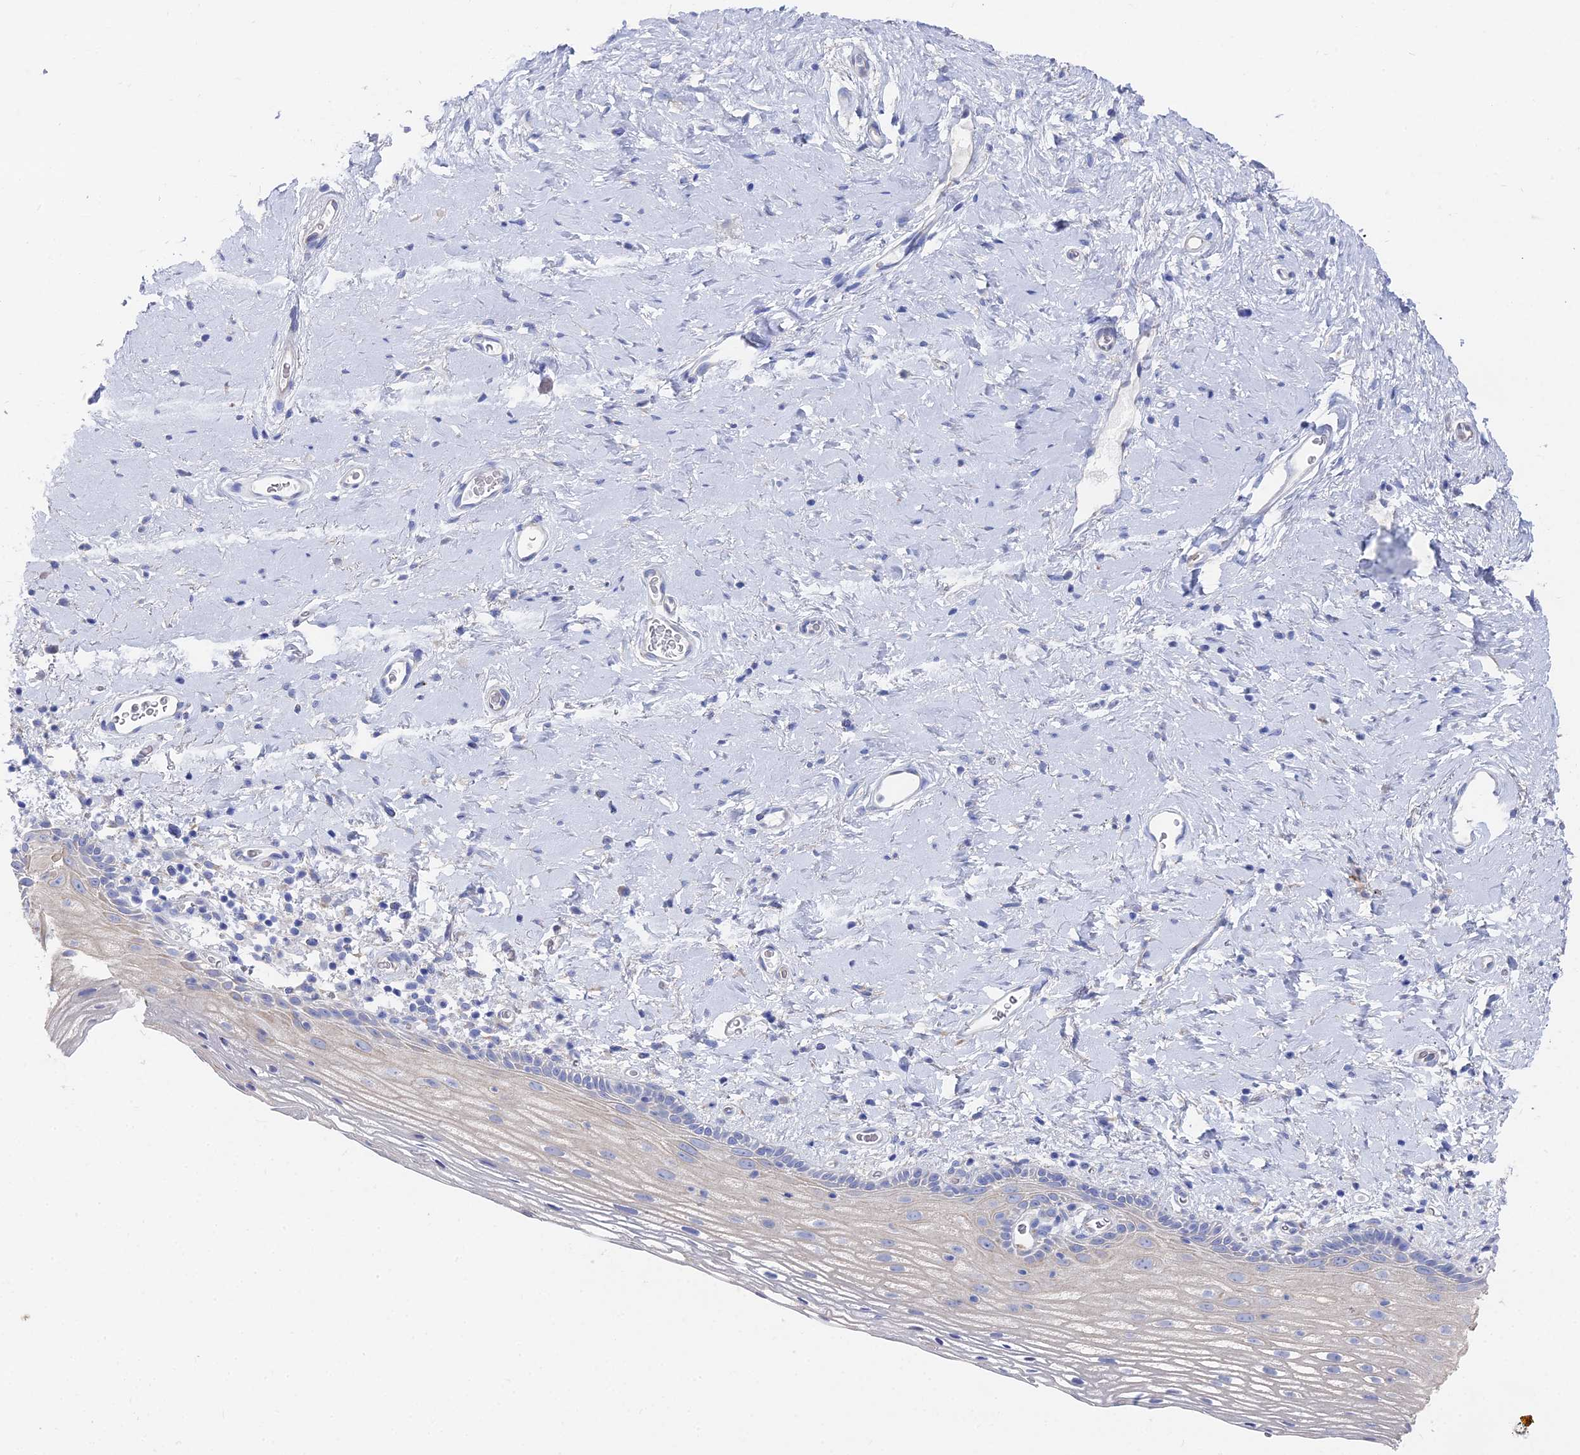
{"staining": {"intensity": "negative", "quantity": "none", "location": "none"}, "tissue": "vagina", "cell_type": "Squamous epithelial cells", "image_type": "normal", "snomed": [{"axis": "morphology", "description": "Normal tissue, NOS"}, {"axis": "morphology", "description": "Adenocarcinoma, NOS"}, {"axis": "topography", "description": "Rectum"}, {"axis": "topography", "description": "Vagina"}], "caption": "Immunohistochemical staining of normal human vagina exhibits no significant positivity in squamous epithelial cells.", "gene": "TNNT3", "patient": {"sex": "female", "age": 71}}